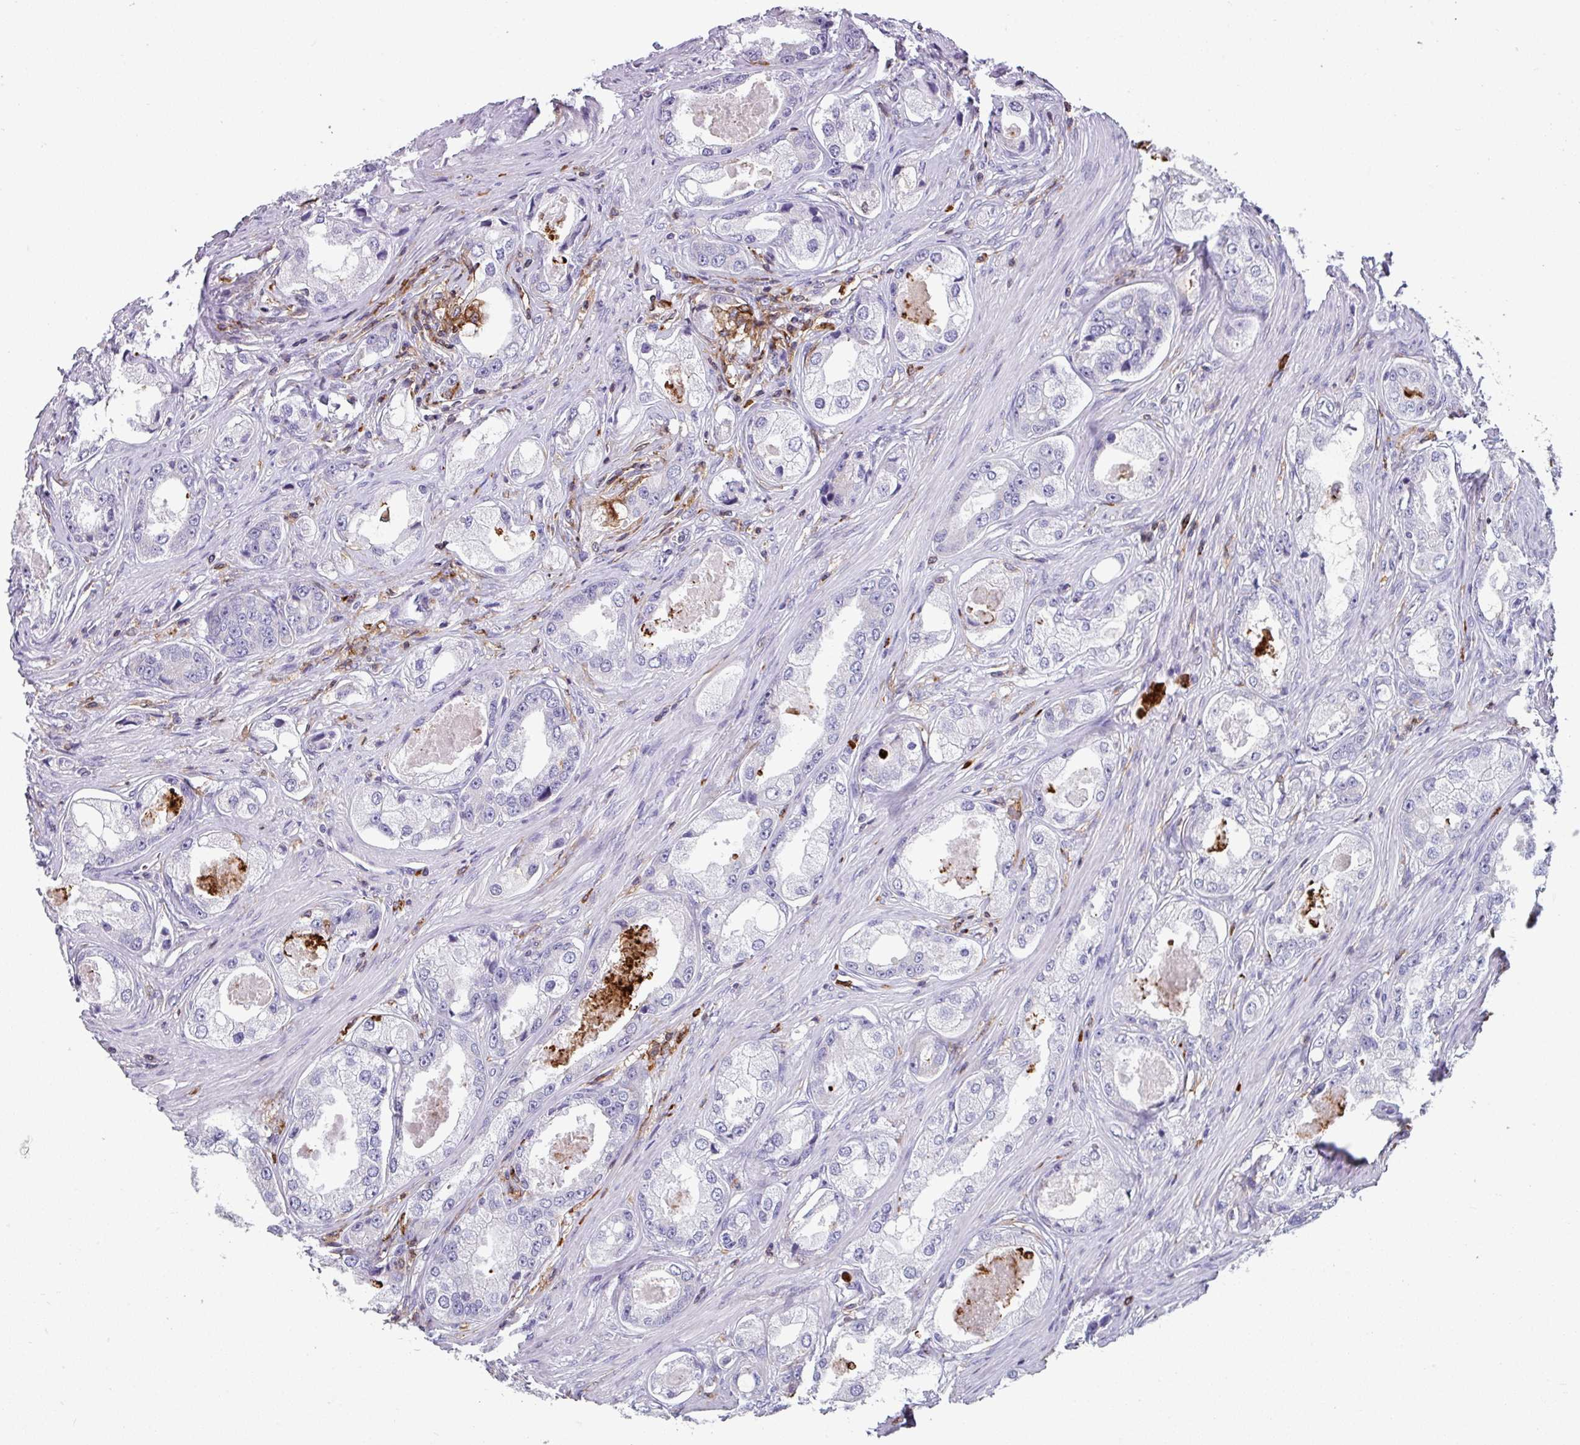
{"staining": {"intensity": "negative", "quantity": "none", "location": "none"}, "tissue": "prostate cancer", "cell_type": "Tumor cells", "image_type": "cancer", "snomed": [{"axis": "morphology", "description": "Adenocarcinoma, Low grade"}, {"axis": "topography", "description": "Prostate"}], "caption": "Prostate low-grade adenocarcinoma stained for a protein using immunohistochemistry exhibits no positivity tumor cells.", "gene": "EXOSC5", "patient": {"sex": "male", "age": 68}}